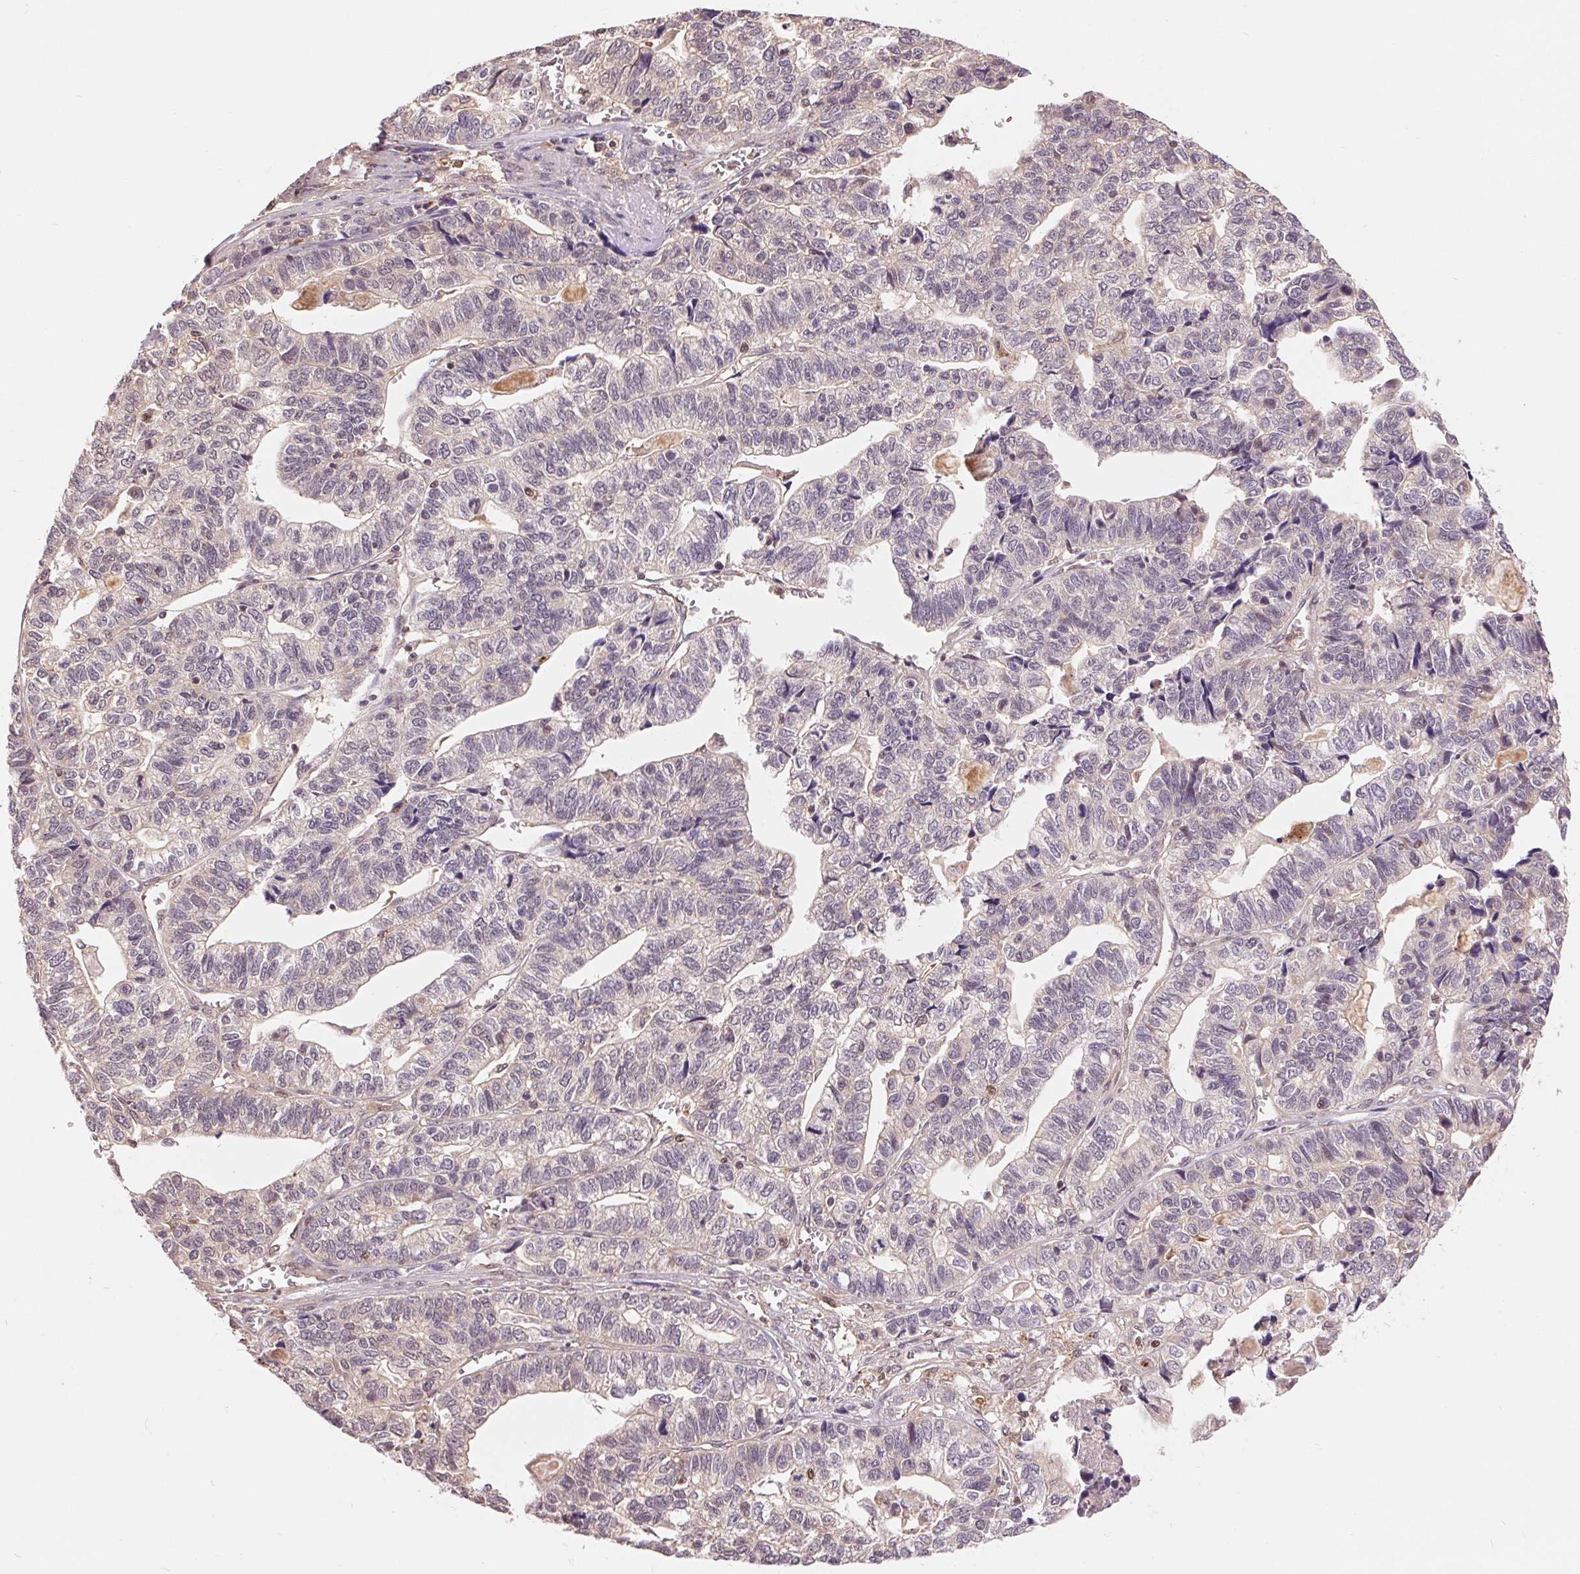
{"staining": {"intensity": "negative", "quantity": "none", "location": "none"}, "tissue": "stomach cancer", "cell_type": "Tumor cells", "image_type": "cancer", "snomed": [{"axis": "morphology", "description": "Adenocarcinoma, NOS"}, {"axis": "topography", "description": "Stomach, upper"}], "caption": "A high-resolution image shows IHC staining of adenocarcinoma (stomach), which reveals no significant staining in tumor cells. (DAB (3,3'-diaminobenzidine) immunohistochemistry (IHC), high magnification).", "gene": "TMEM273", "patient": {"sex": "female", "age": 67}}